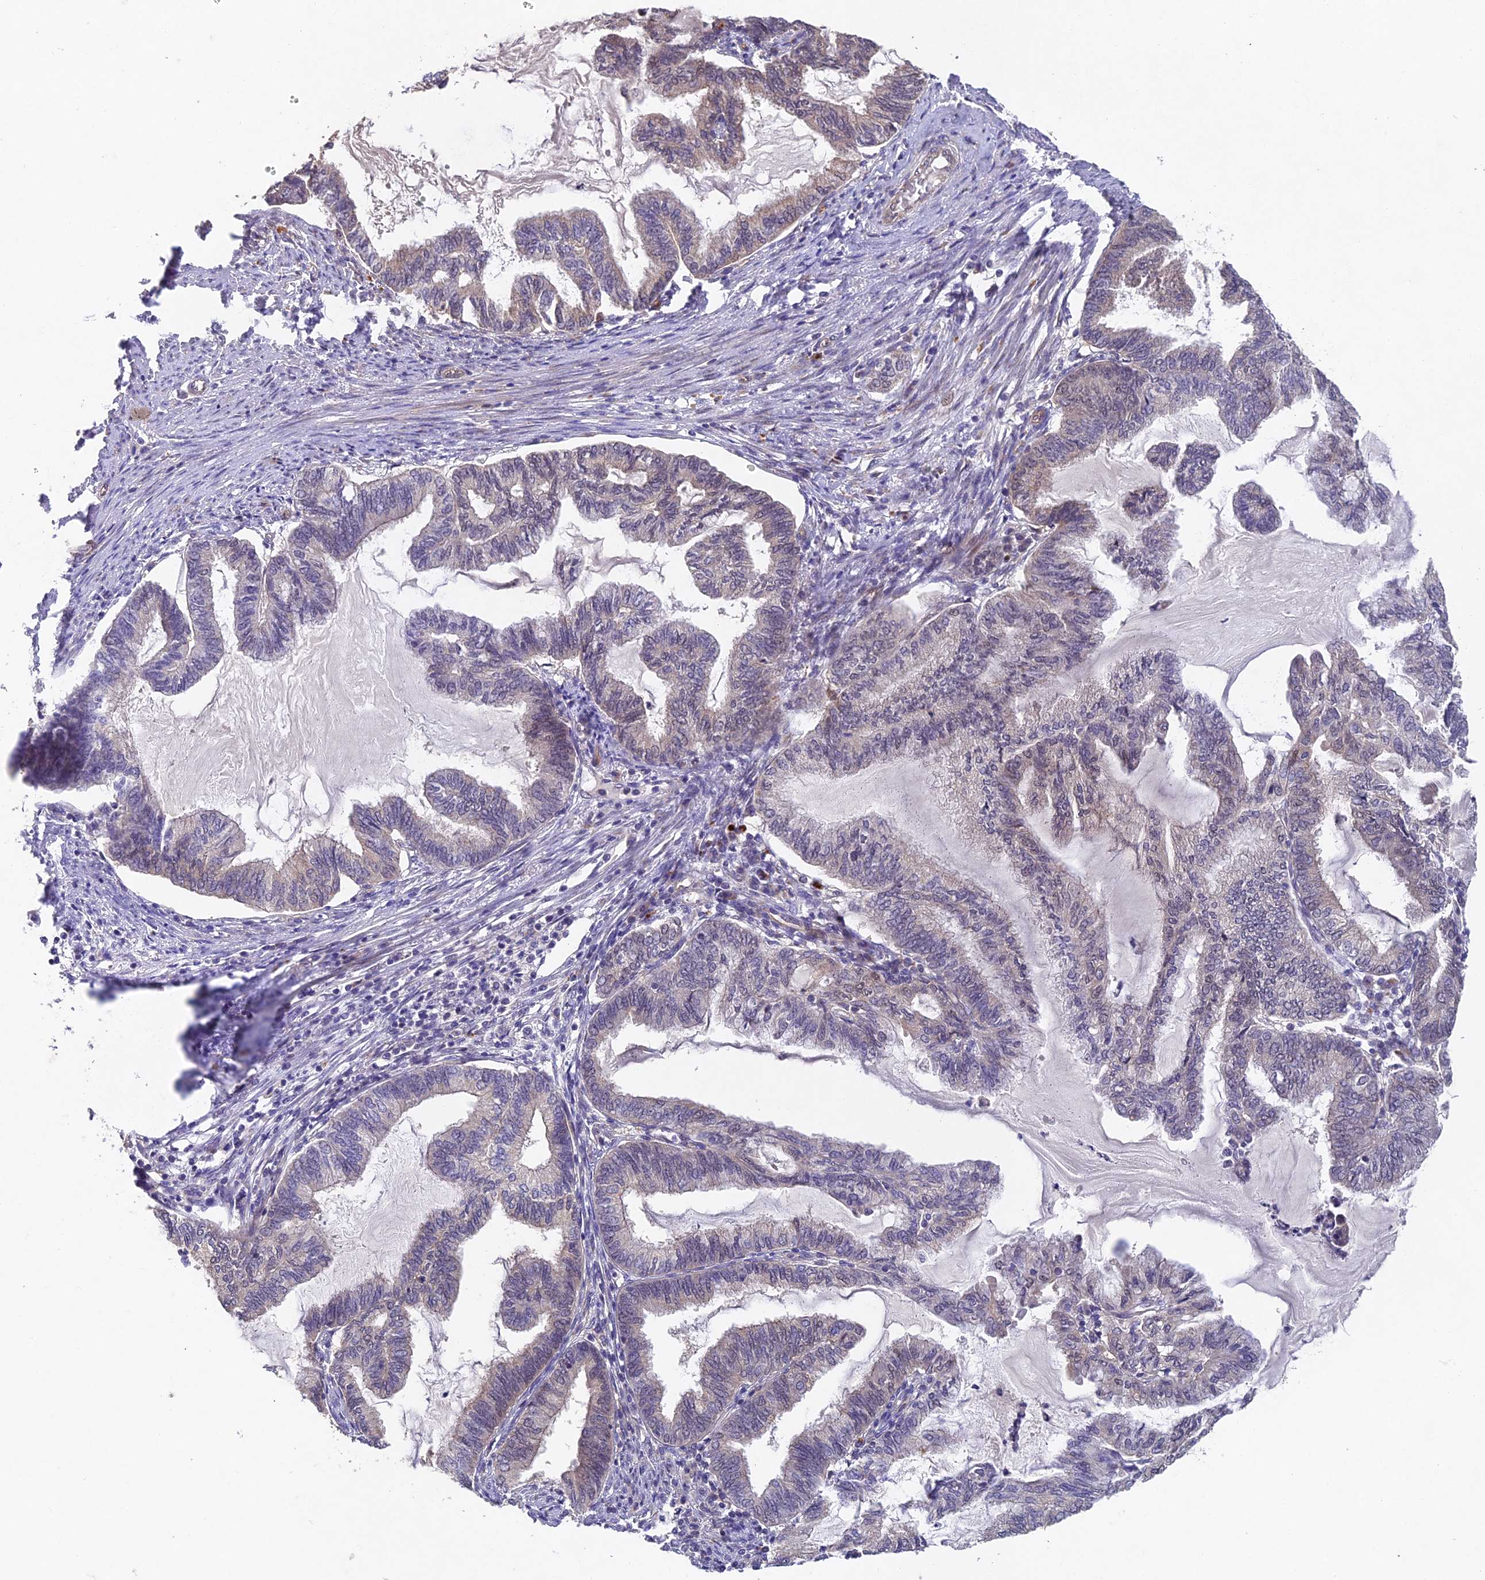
{"staining": {"intensity": "negative", "quantity": "none", "location": "none"}, "tissue": "endometrial cancer", "cell_type": "Tumor cells", "image_type": "cancer", "snomed": [{"axis": "morphology", "description": "Adenocarcinoma, NOS"}, {"axis": "topography", "description": "Endometrium"}], "caption": "Endometrial adenocarcinoma was stained to show a protein in brown. There is no significant staining in tumor cells.", "gene": "NSMCE1", "patient": {"sex": "female", "age": 86}}